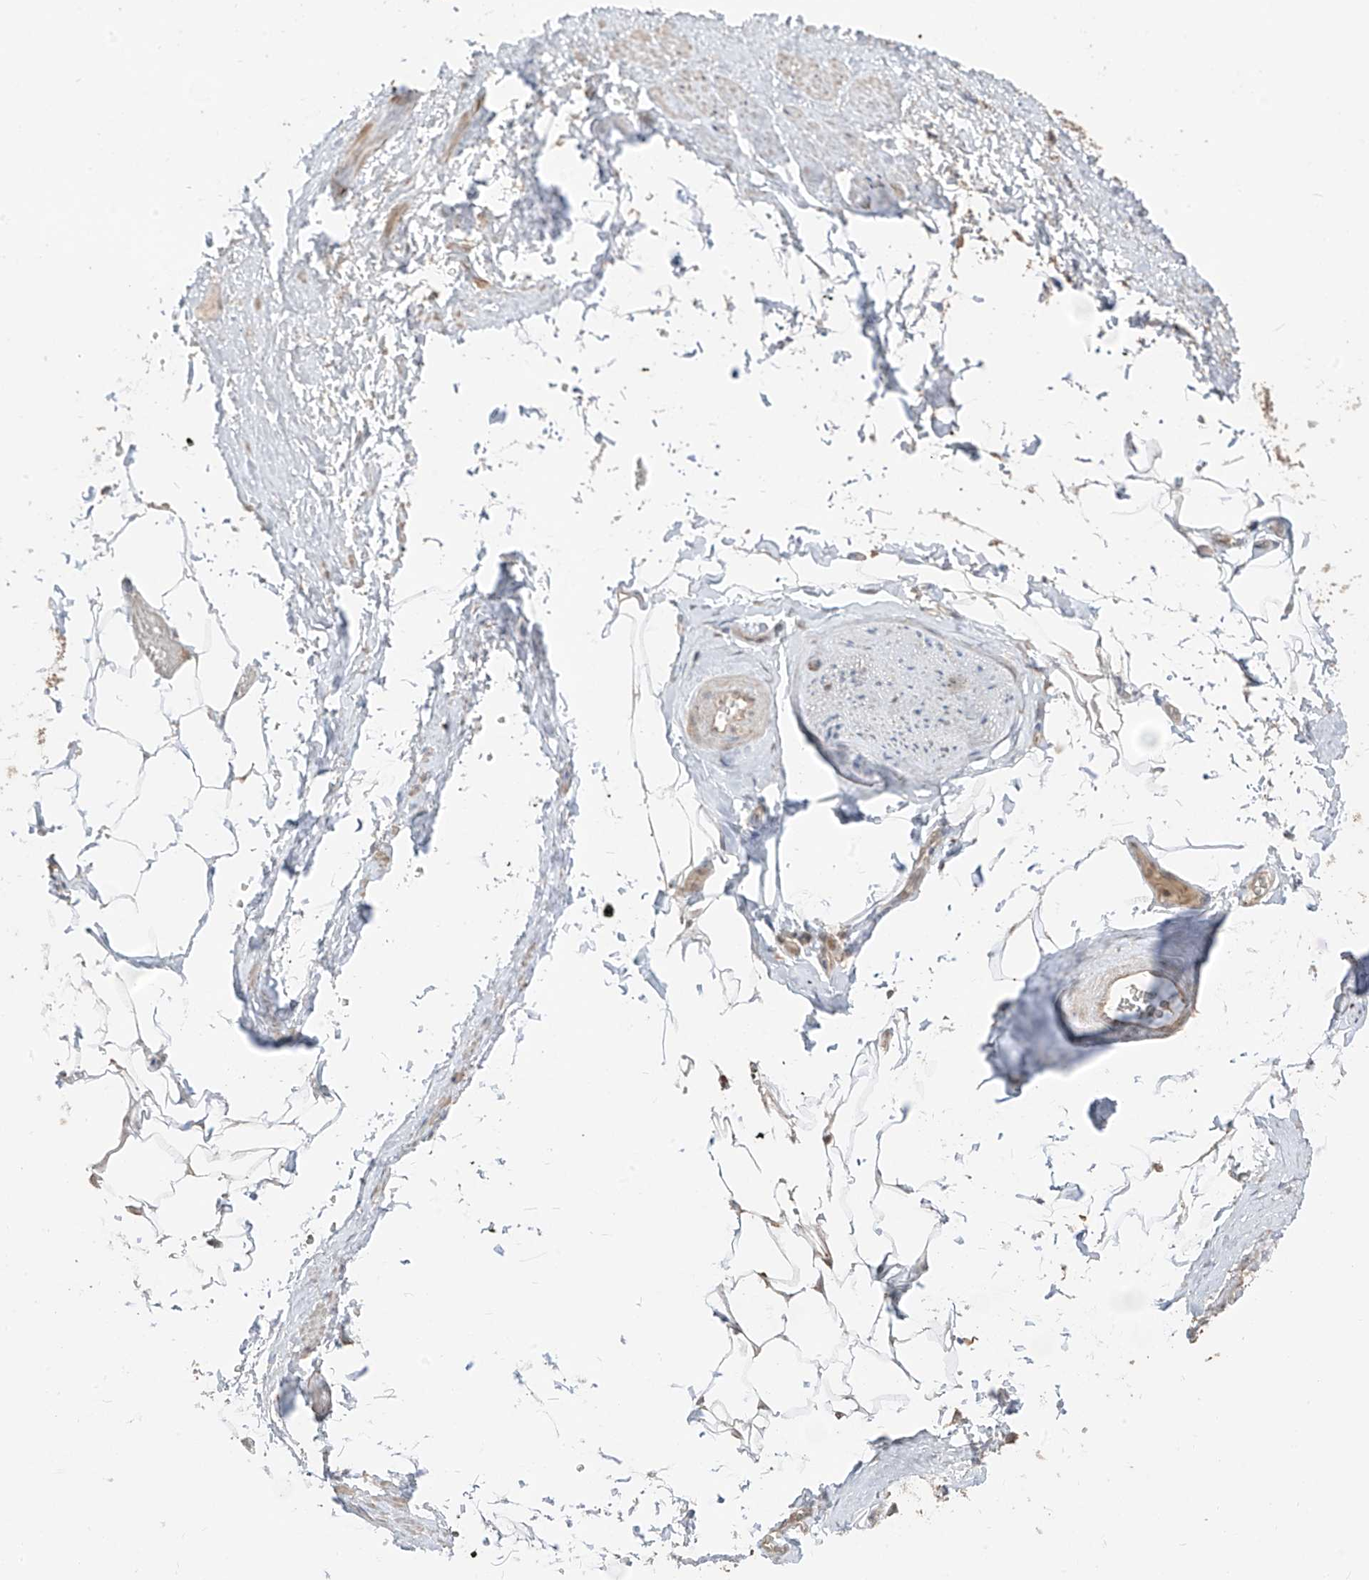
{"staining": {"intensity": "moderate", "quantity": "<25%", "location": "cytoplasmic/membranous"}, "tissue": "adipose tissue", "cell_type": "Adipocytes", "image_type": "normal", "snomed": [{"axis": "morphology", "description": "Normal tissue, NOS"}, {"axis": "morphology", "description": "Adenocarcinoma, Low grade"}, {"axis": "topography", "description": "Prostate"}, {"axis": "topography", "description": "Peripheral nerve tissue"}], "caption": "Immunohistochemical staining of unremarkable adipose tissue demonstrates low levels of moderate cytoplasmic/membranous positivity in approximately <25% of adipocytes. The staining is performed using DAB (3,3'-diaminobenzidine) brown chromogen to label protein expression. The nuclei are counter-stained blue using hematoxylin.", "gene": "COLGALT2", "patient": {"sex": "male", "age": 63}}